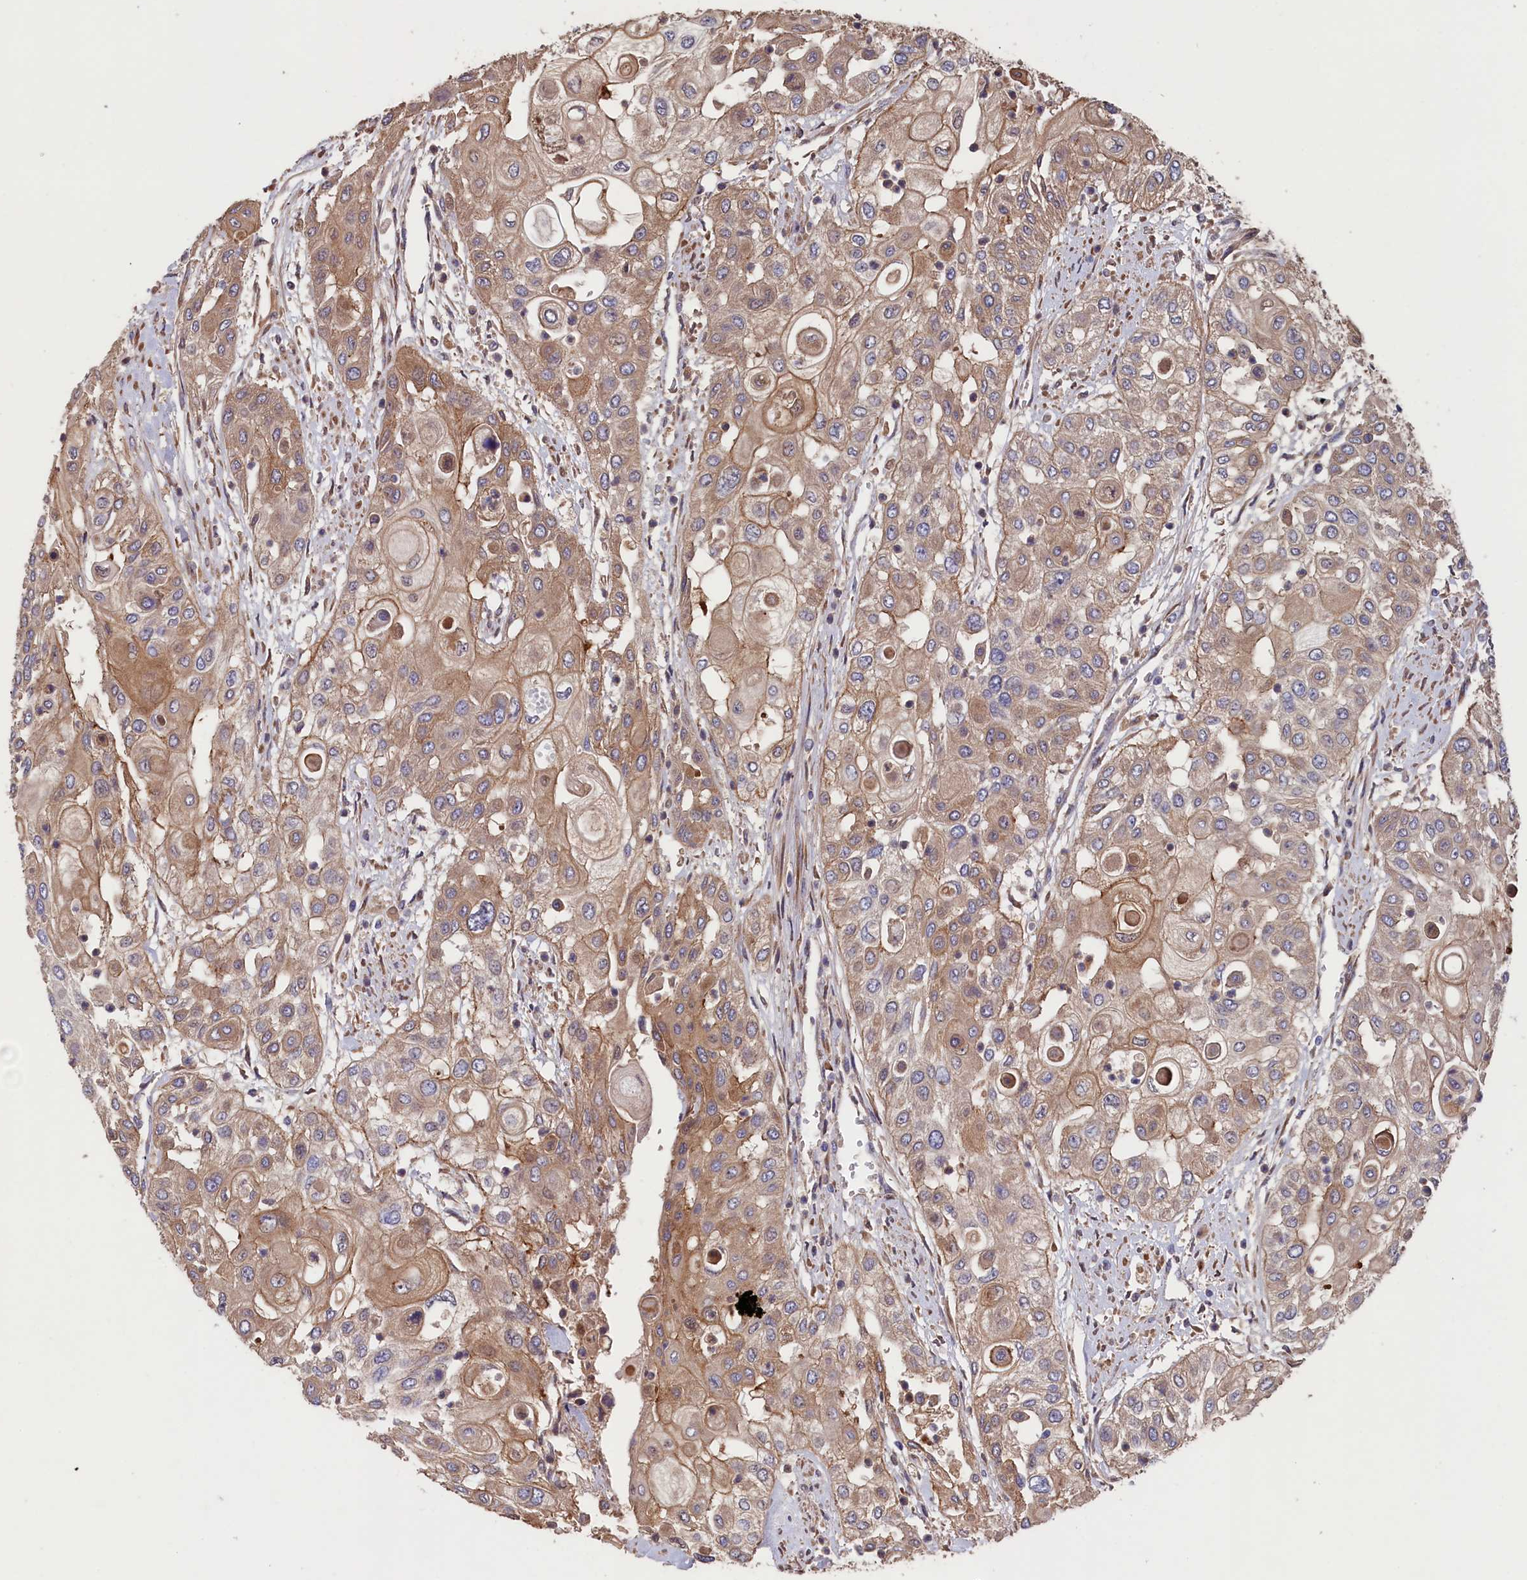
{"staining": {"intensity": "moderate", "quantity": ">75%", "location": "cytoplasmic/membranous"}, "tissue": "urothelial cancer", "cell_type": "Tumor cells", "image_type": "cancer", "snomed": [{"axis": "morphology", "description": "Urothelial carcinoma, High grade"}, {"axis": "topography", "description": "Urinary bladder"}], "caption": "Urothelial carcinoma (high-grade) stained with DAB immunohistochemistry demonstrates medium levels of moderate cytoplasmic/membranous staining in about >75% of tumor cells.", "gene": "GREB1L", "patient": {"sex": "female", "age": 79}}